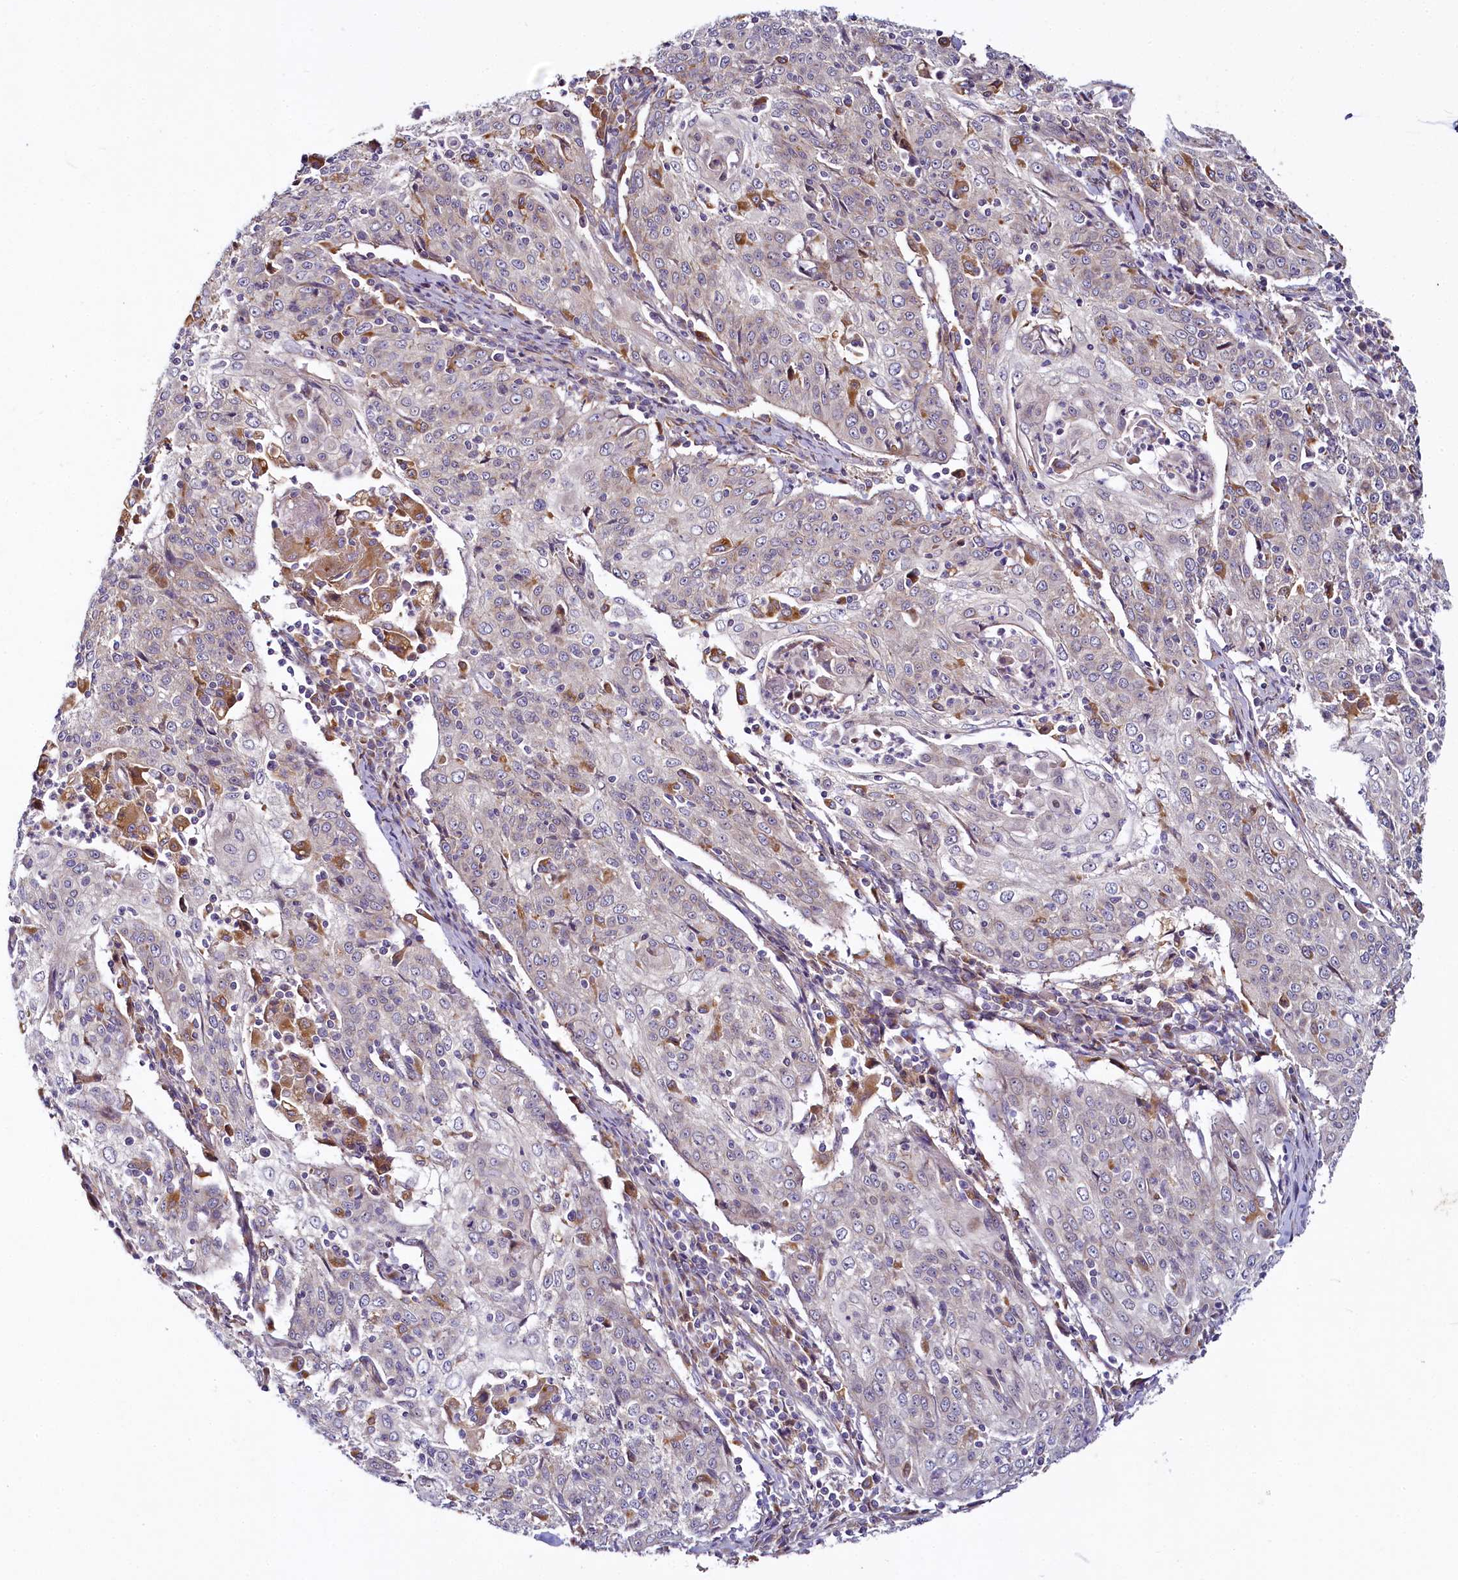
{"staining": {"intensity": "negative", "quantity": "none", "location": "none"}, "tissue": "cervical cancer", "cell_type": "Tumor cells", "image_type": "cancer", "snomed": [{"axis": "morphology", "description": "Squamous cell carcinoma, NOS"}, {"axis": "topography", "description": "Cervix"}], "caption": "Immunohistochemistry (IHC) photomicrograph of cervical cancer stained for a protein (brown), which exhibits no staining in tumor cells.", "gene": "ADCY2", "patient": {"sex": "female", "age": 48}}